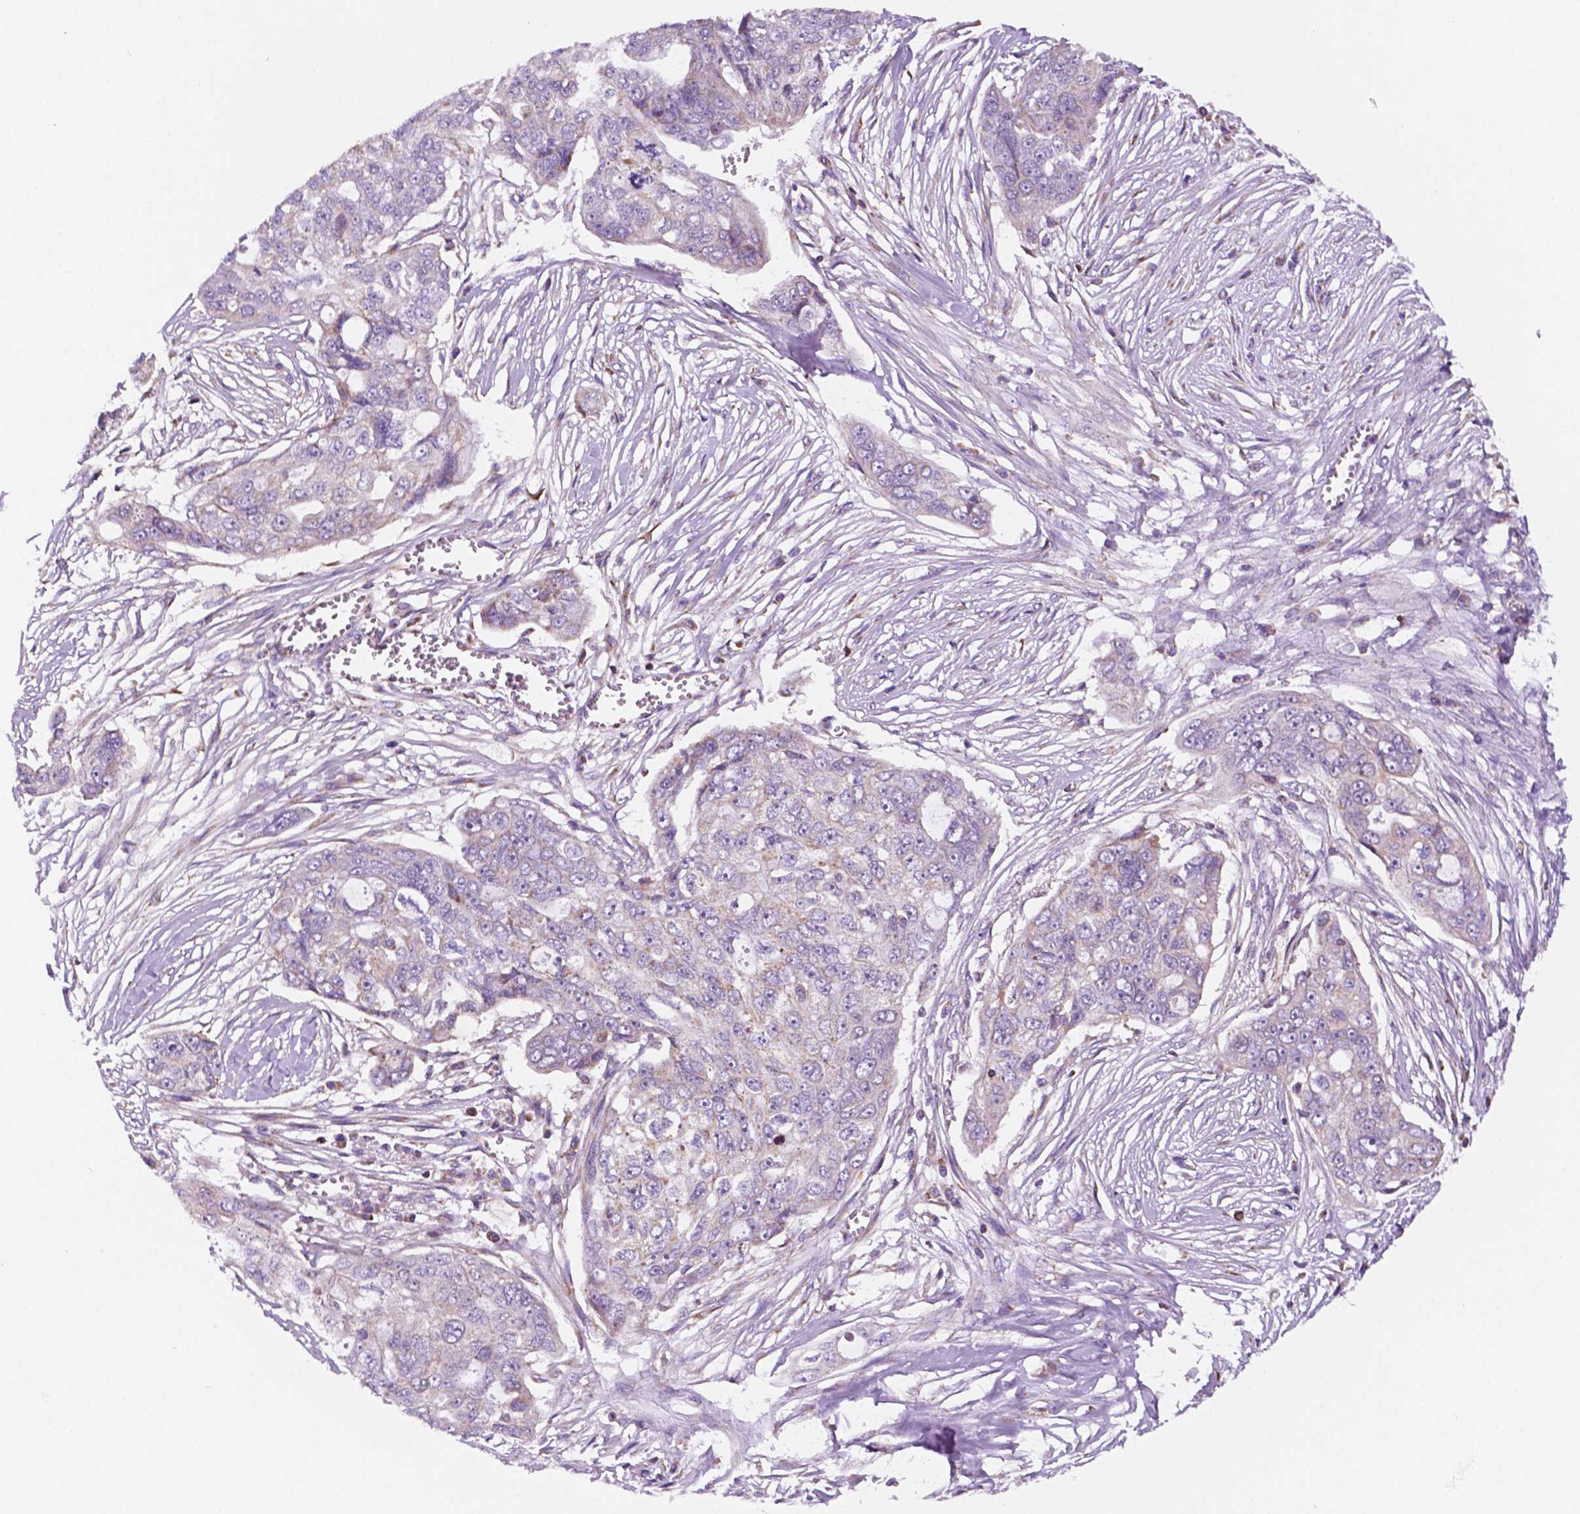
{"staining": {"intensity": "weak", "quantity": "<25%", "location": "cytoplasmic/membranous"}, "tissue": "ovarian cancer", "cell_type": "Tumor cells", "image_type": "cancer", "snomed": [{"axis": "morphology", "description": "Carcinoma, endometroid"}, {"axis": "topography", "description": "Ovary"}], "caption": "The immunohistochemistry histopathology image has no significant expression in tumor cells of ovarian endometroid carcinoma tissue.", "gene": "GEMIN4", "patient": {"sex": "female", "age": 70}}